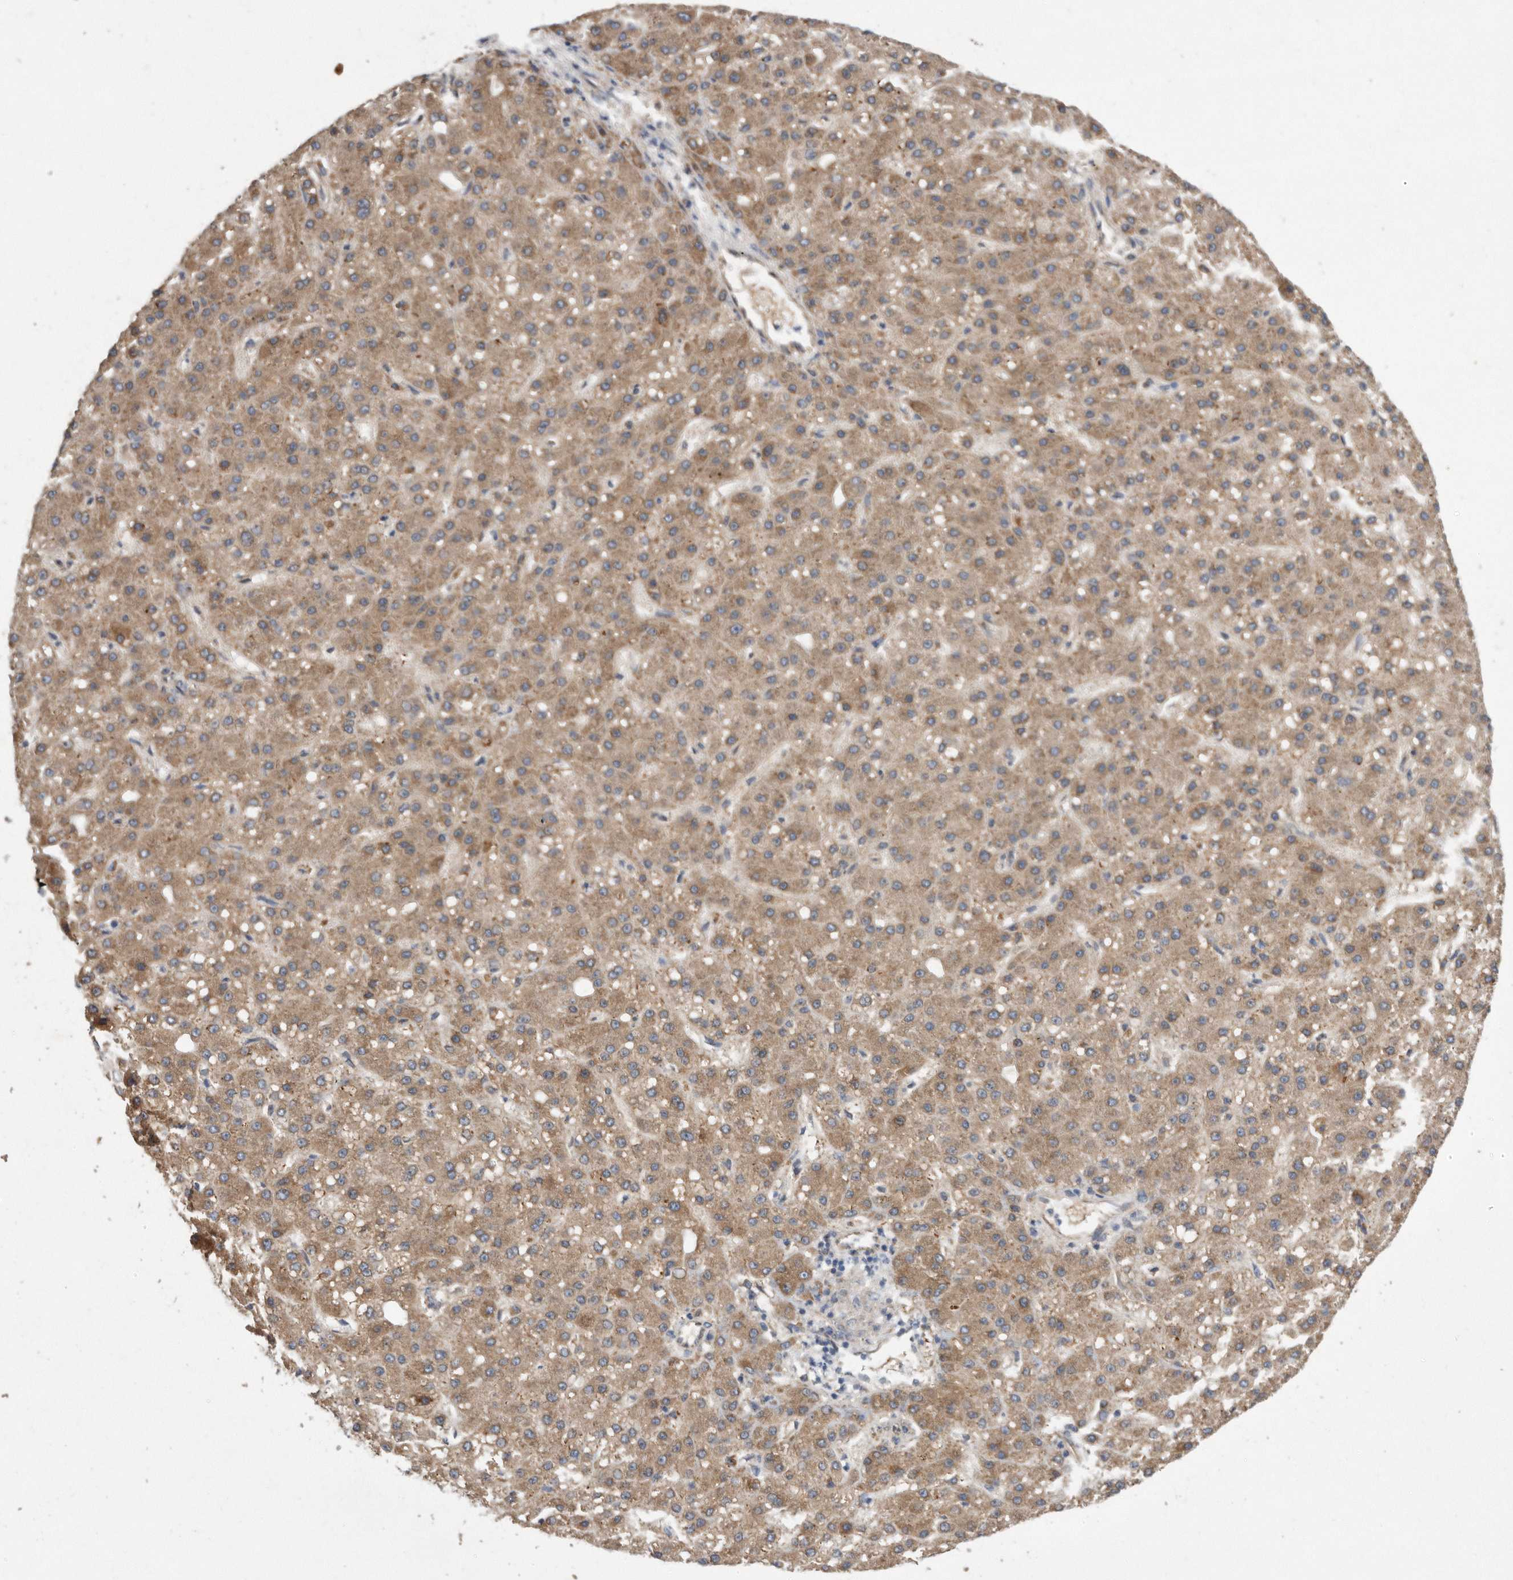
{"staining": {"intensity": "moderate", "quantity": ">75%", "location": "cytoplasmic/membranous"}, "tissue": "liver cancer", "cell_type": "Tumor cells", "image_type": "cancer", "snomed": [{"axis": "morphology", "description": "Carcinoma, Hepatocellular, NOS"}, {"axis": "topography", "description": "Liver"}], "caption": "Protein analysis of liver cancer tissue displays moderate cytoplasmic/membranous staining in about >75% of tumor cells. (DAB IHC with brightfield microscopy, high magnification).", "gene": "PON2", "patient": {"sex": "male", "age": 67}}